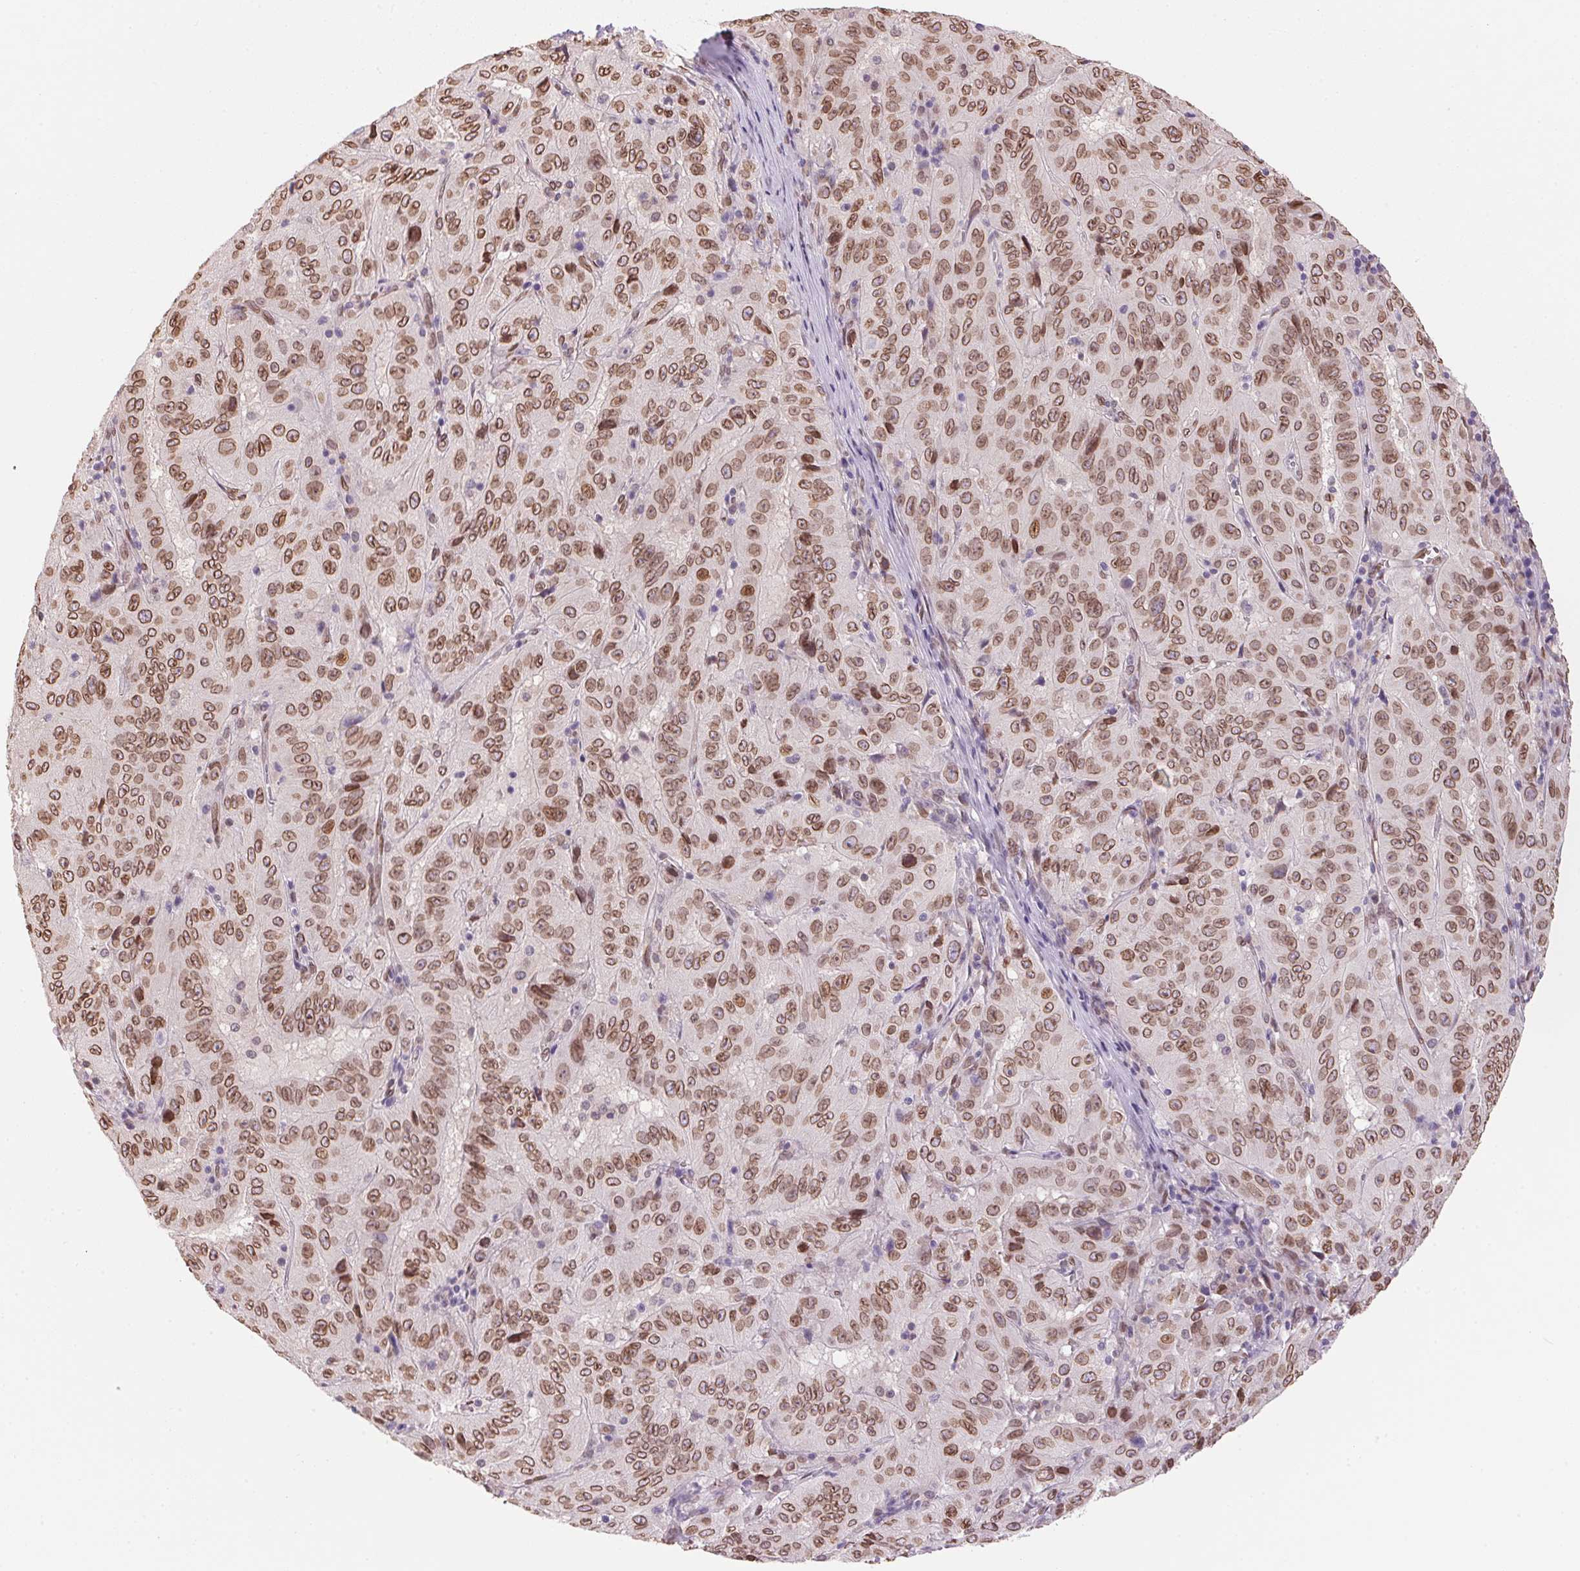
{"staining": {"intensity": "moderate", "quantity": ">75%", "location": "cytoplasmic/membranous,nuclear"}, "tissue": "pancreatic cancer", "cell_type": "Tumor cells", "image_type": "cancer", "snomed": [{"axis": "morphology", "description": "Adenocarcinoma, NOS"}, {"axis": "topography", "description": "Pancreas"}], "caption": "This is an image of immunohistochemistry staining of pancreatic adenocarcinoma, which shows moderate staining in the cytoplasmic/membranous and nuclear of tumor cells.", "gene": "TMEM175", "patient": {"sex": "male", "age": 63}}